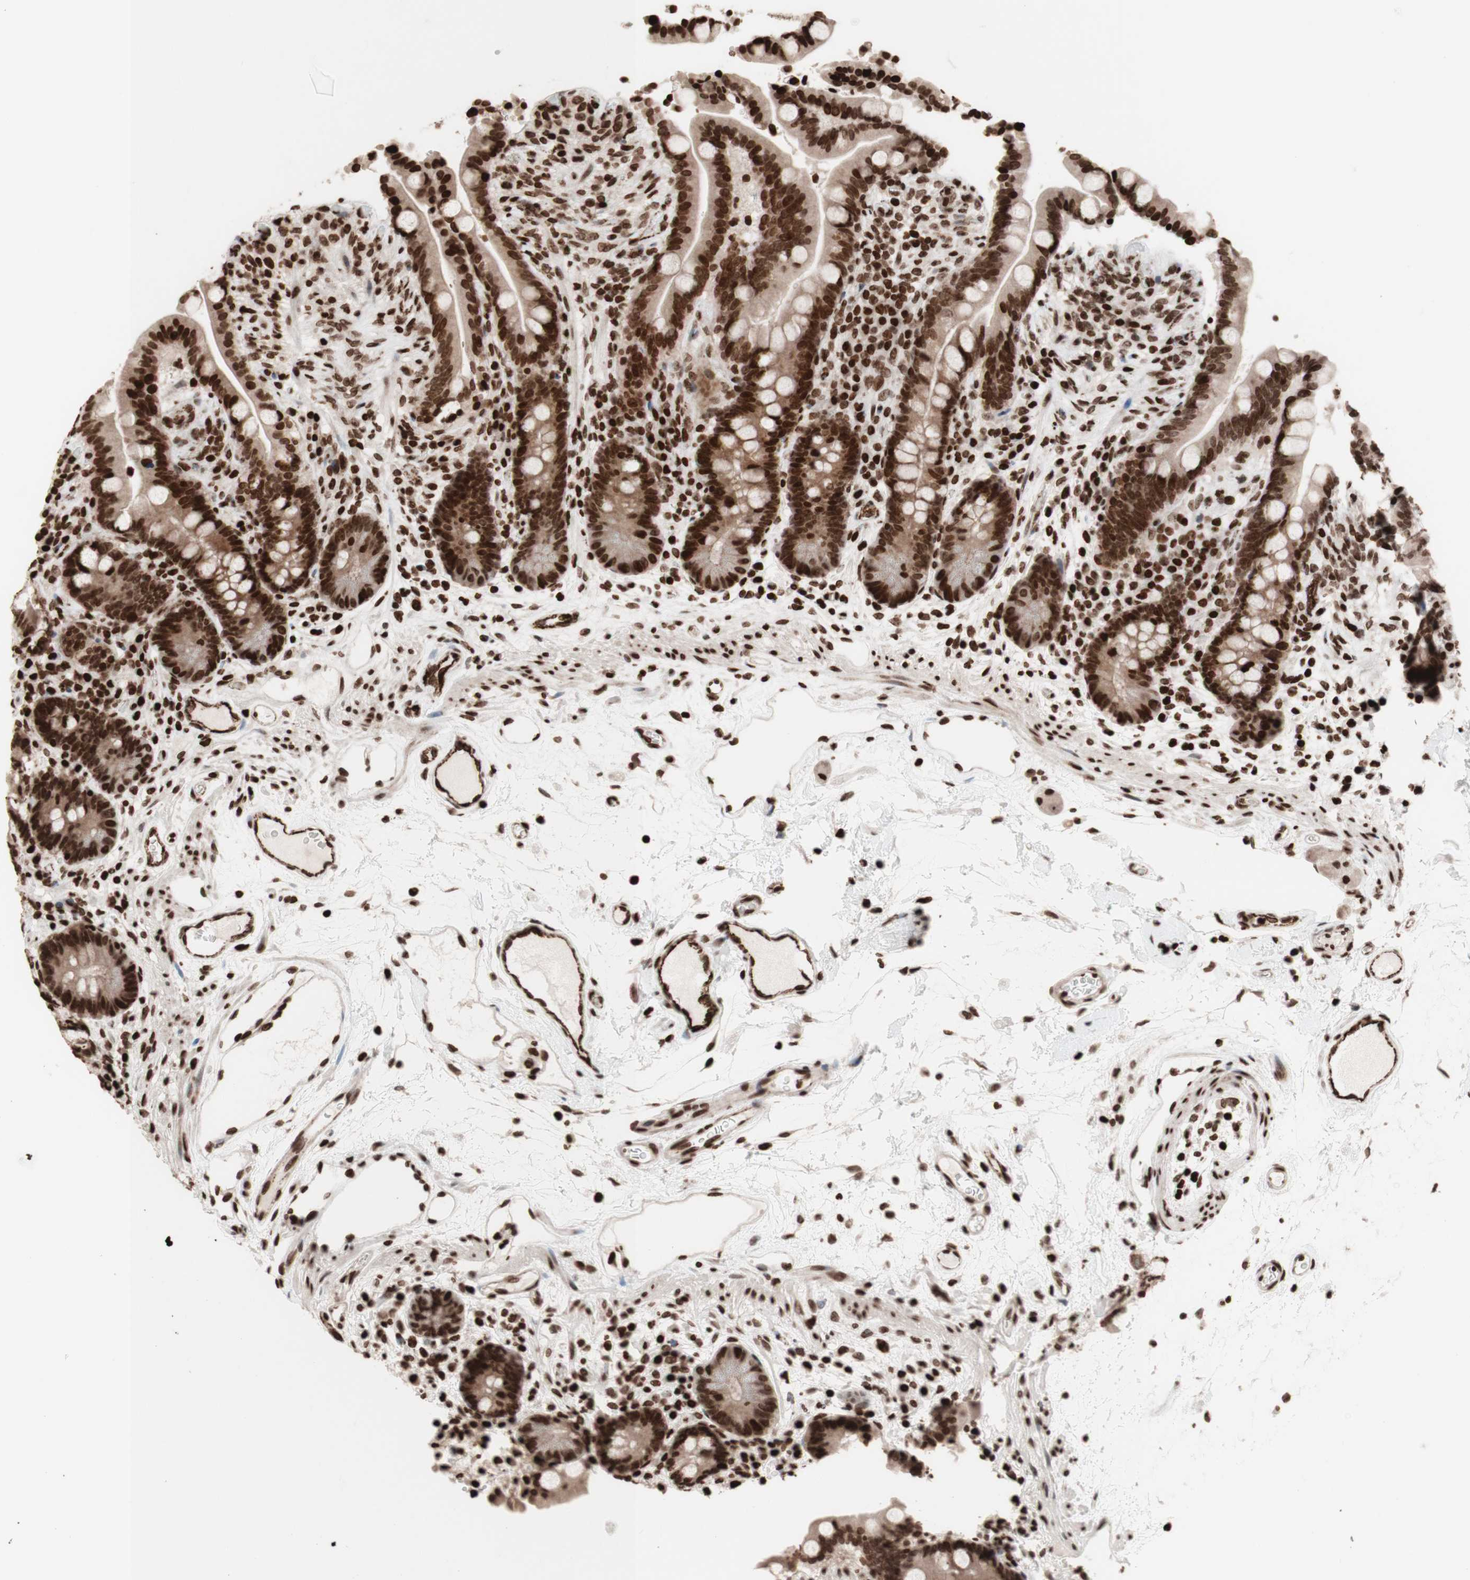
{"staining": {"intensity": "strong", "quantity": ">75%", "location": "cytoplasmic/membranous,nuclear"}, "tissue": "colon", "cell_type": "Endothelial cells", "image_type": "normal", "snomed": [{"axis": "morphology", "description": "Normal tissue, NOS"}, {"axis": "topography", "description": "Colon"}], "caption": "Strong cytoplasmic/membranous,nuclear staining is present in approximately >75% of endothelial cells in normal colon. The staining was performed using DAB (3,3'-diaminobenzidine), with brown indicating positive protein expression. Nuclei are stained blue with hematoxylin.", "gene": "NCAPD2", "patient": {"sex": "male", "age": 73}}